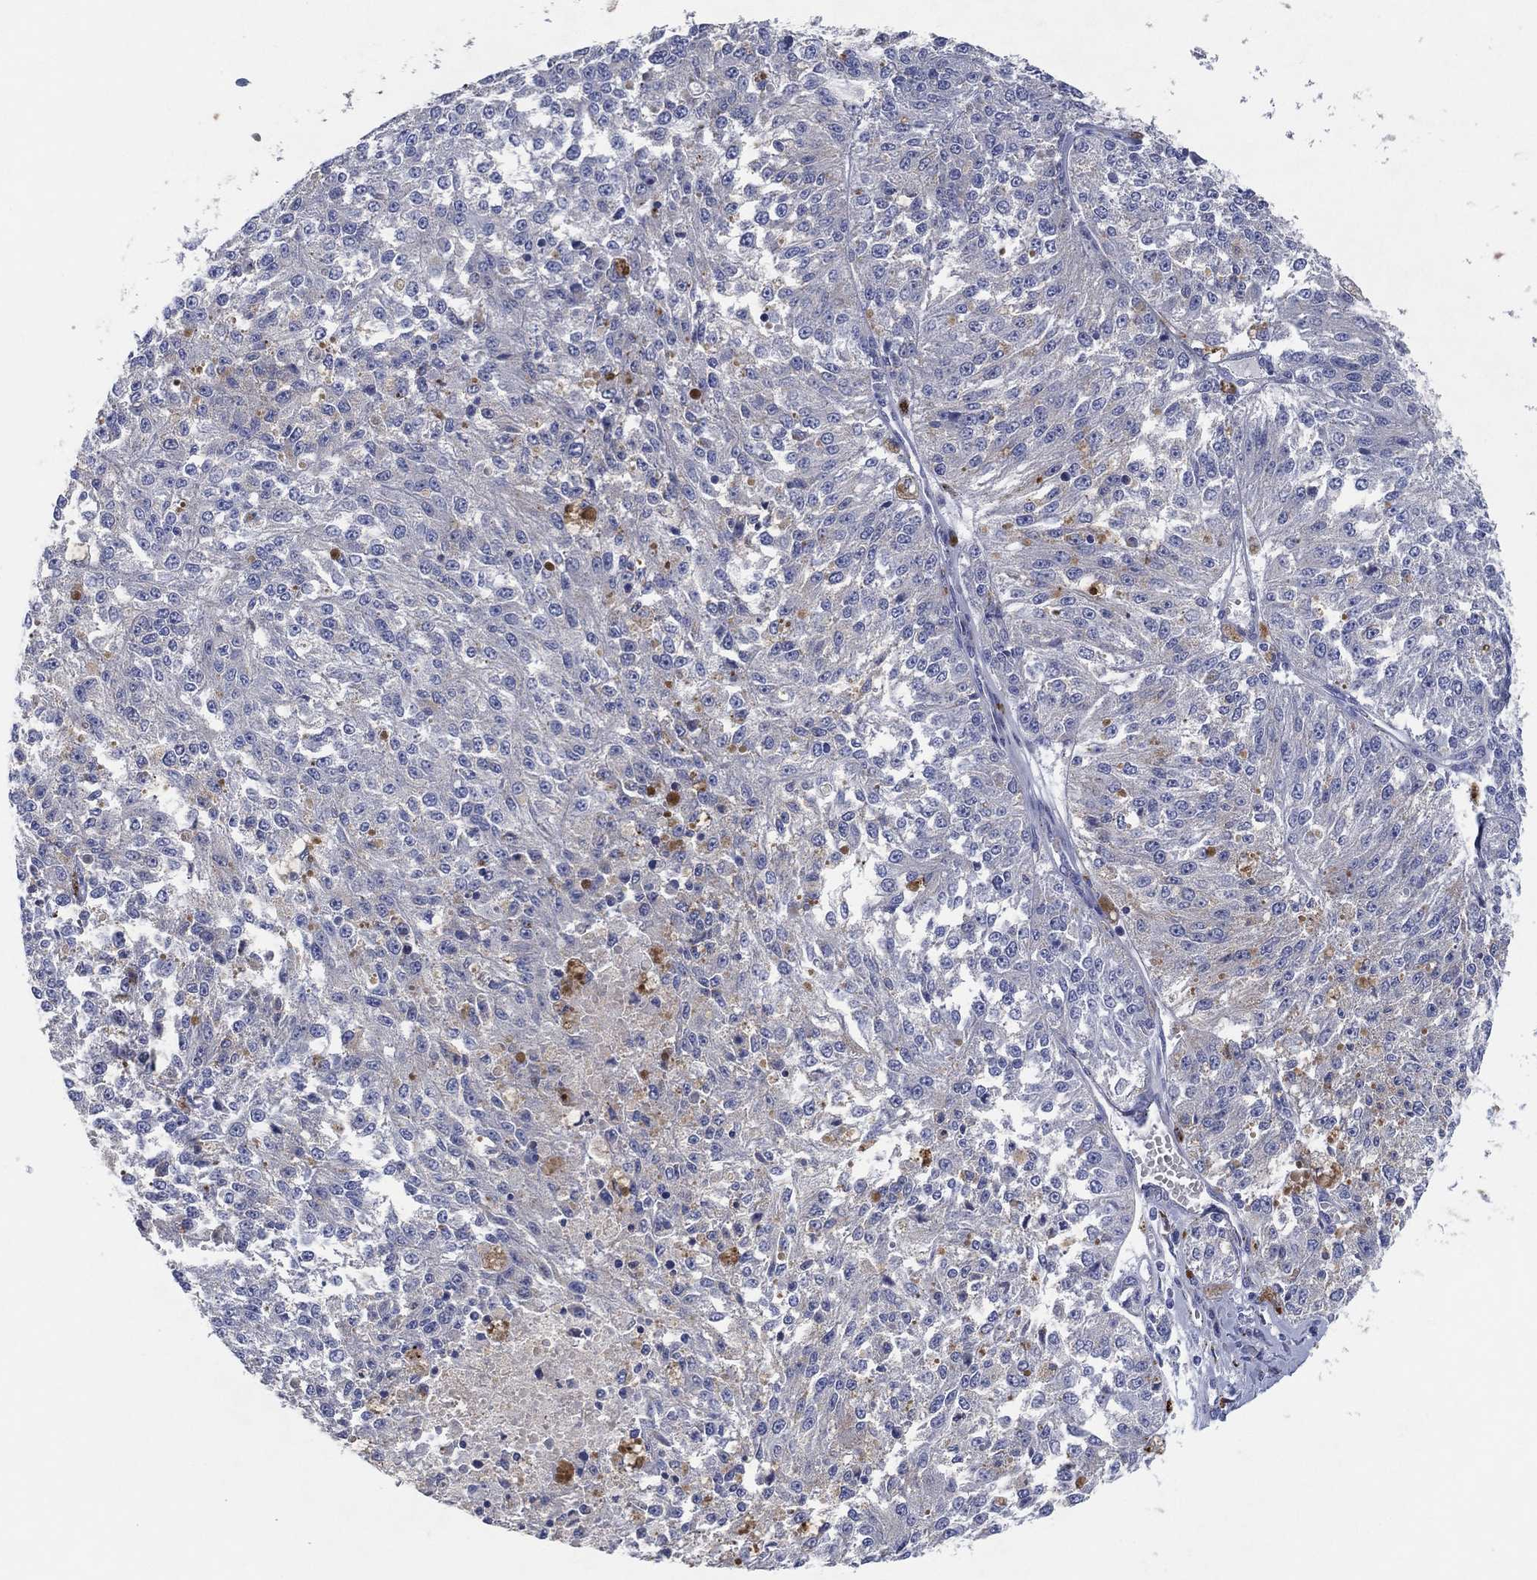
{"staining": {"intensity": "negative", "quantity": "none", "location": "none"}, "tissue": "melanoma", "cell_type": "Tumor cells", "image_type": "cancer", "snomed": [{"axis": "morphology", "description": "Malignant melanoma, Metastatic site"}, {"axis": "topography", "description": "Lymph node"}], "caption": "IHC of human melanoma reveals no expression in tumor cells. Brightfield microscopy of immunohistochemistry (IHC) stained with DAB (3,3'-diaminobenzidine) (brown) and hematoxylin (blue), captured at high magnification.", "gene": "GALNS", "patient": {"sex": "female", "age": 64}}